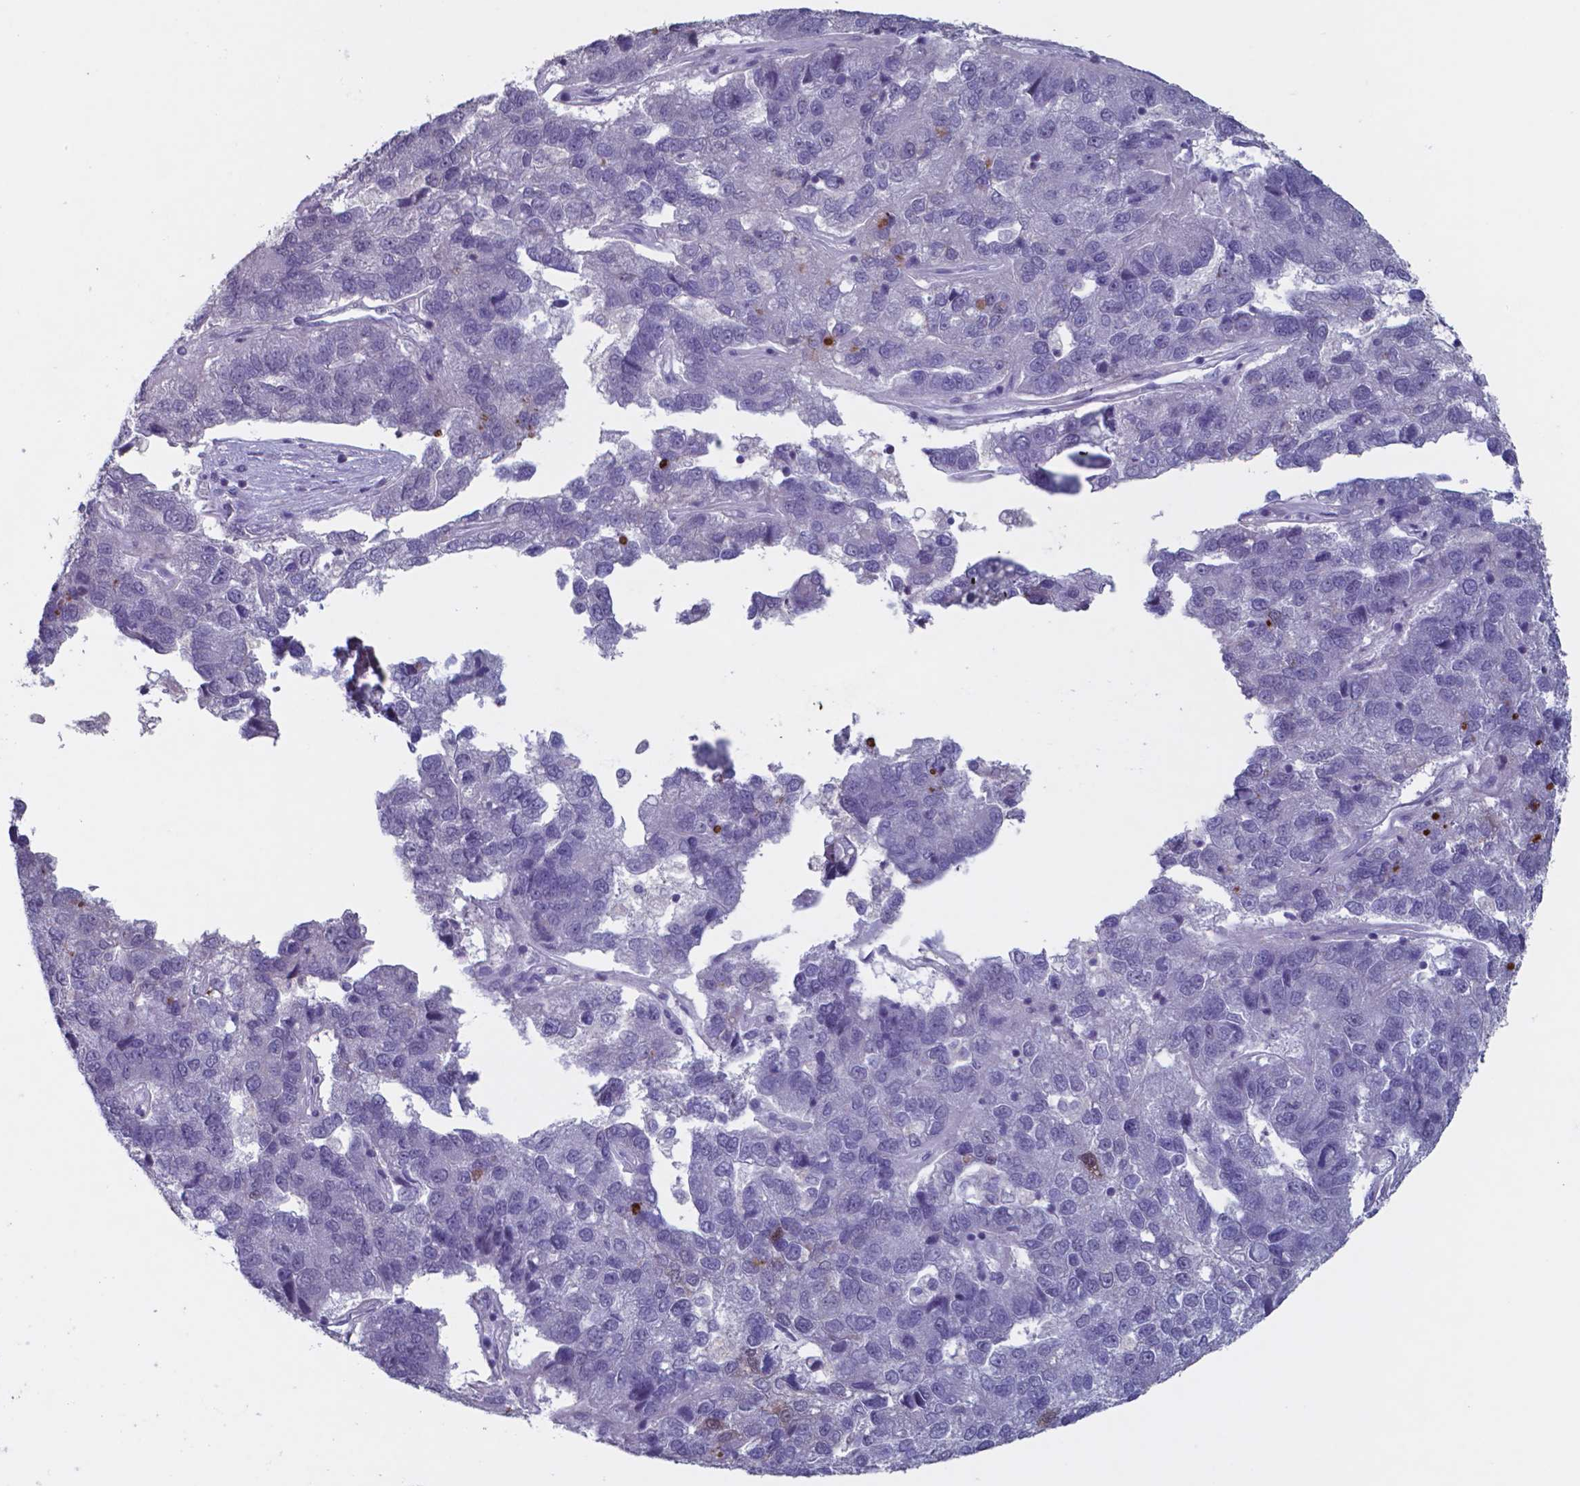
{"staining": {"intensity": "negative", "quantity": "none", "location": "none"}, "tissue": "pancreatic cancer", "cell_type": "Tumor cells", "image_type": "cancer", "snomed": [{"axis": "morphology", "description": "Adenocarcinoma, NOS"}, {"axis": "topography", "description": "Pancreas"}], "caption": "Pancreatic adenocarcinoma was stained to show a protein in brown. There is no significant expression in tumor cells.", "gene": "TDP2", "patient": {"sex": "female", "age": 61}}